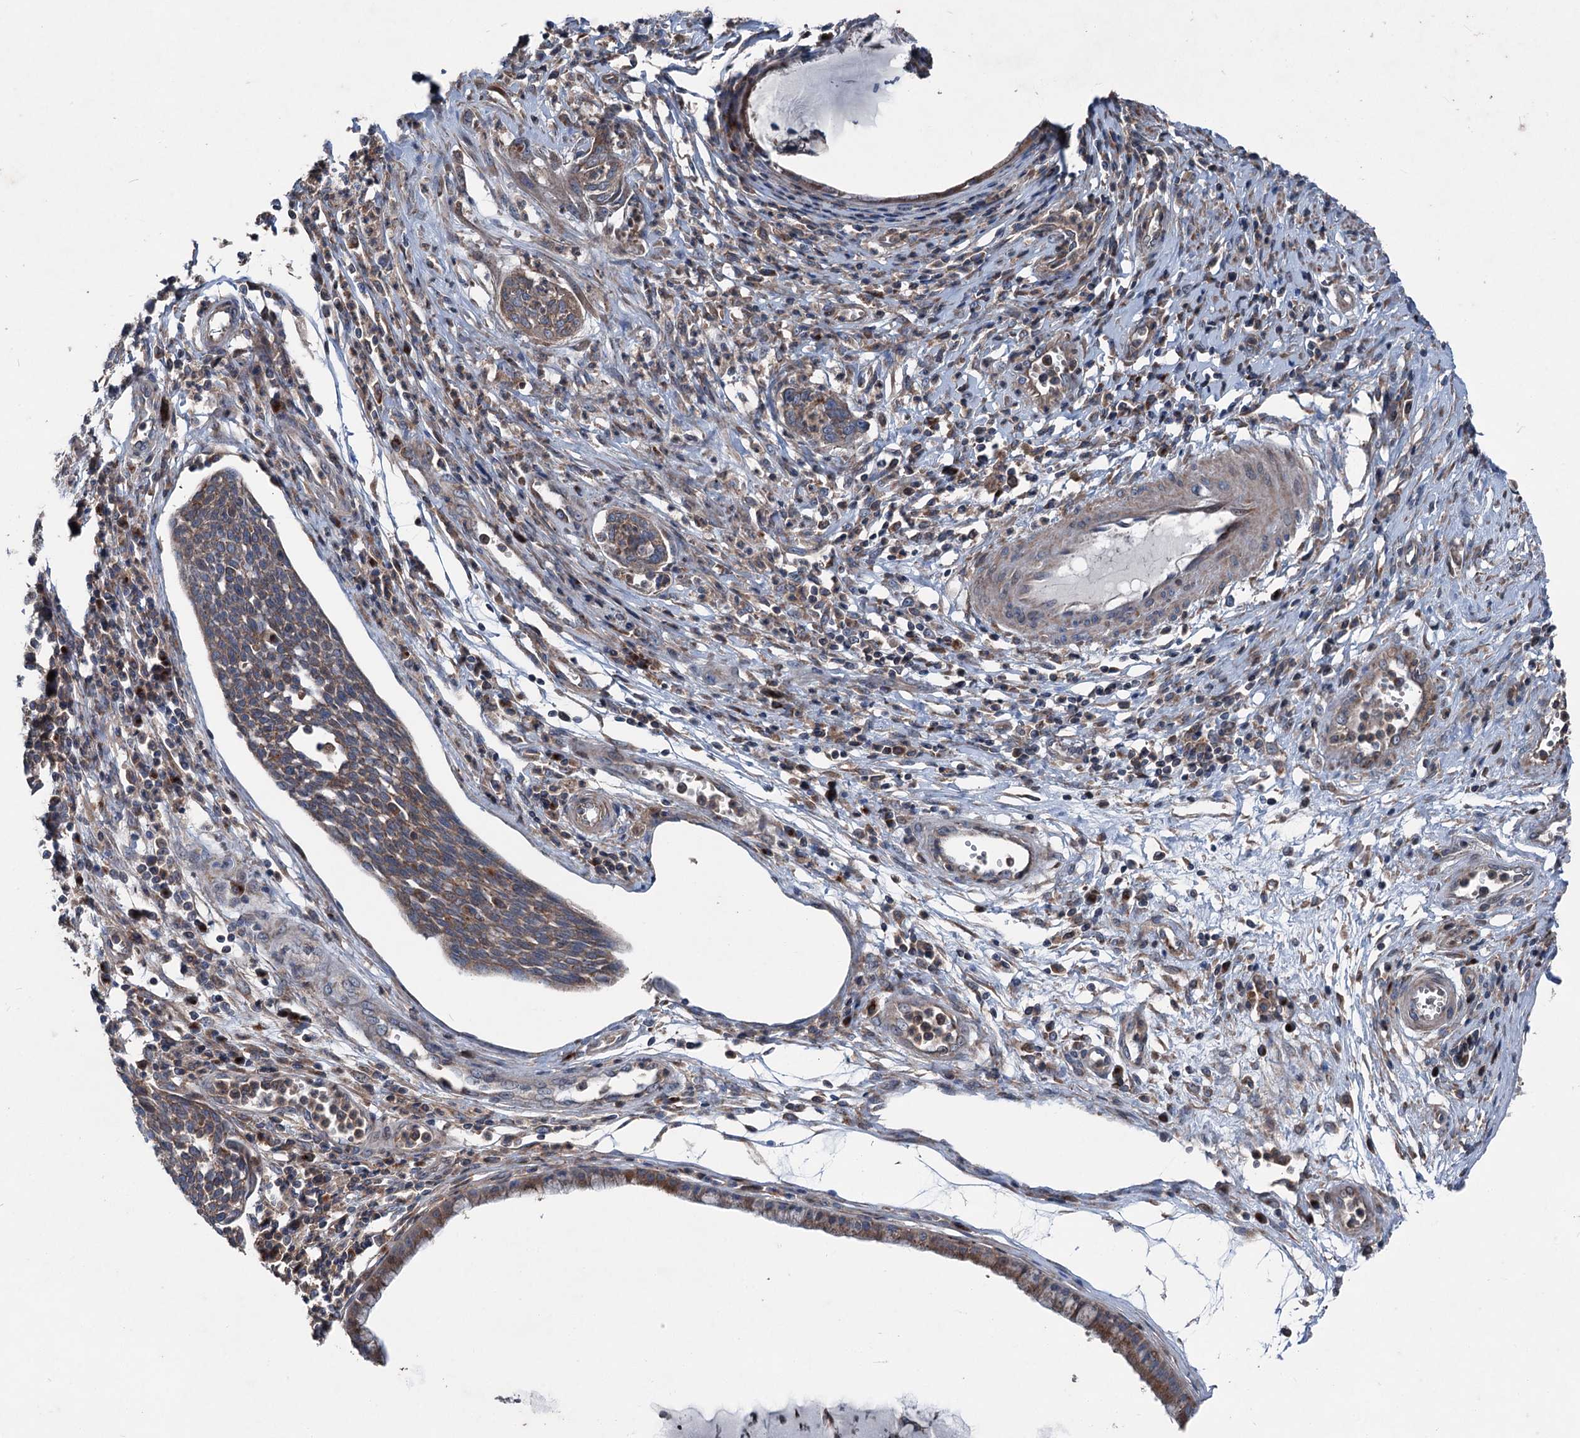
{"staining": {"intensity": "moderate", "quantity": ">75%", "location": "cytoplasmic/membranous"}, "tissue": "cervical cancer", "cell_type": "Tumor cells", "image_type": "cancer", "snomed": [{"axis": "morphology", "description": "Squamous cell carcinoma, NOS"}, {"axis": "topography", "description": "Cervix"}], "caption": "Cervical cancer (squamous cell carcinoma) stained with DAB (3,3'-diaminobenzidine) immunohistochemistry displays medium levels of moderate cytoplasmic/membranous staining in about >75% of tumor cells. (IHC, brightfield microscopy, high magnification).", "gene": "RUFY1", "patient": {"sex": "female", "age": 34}}